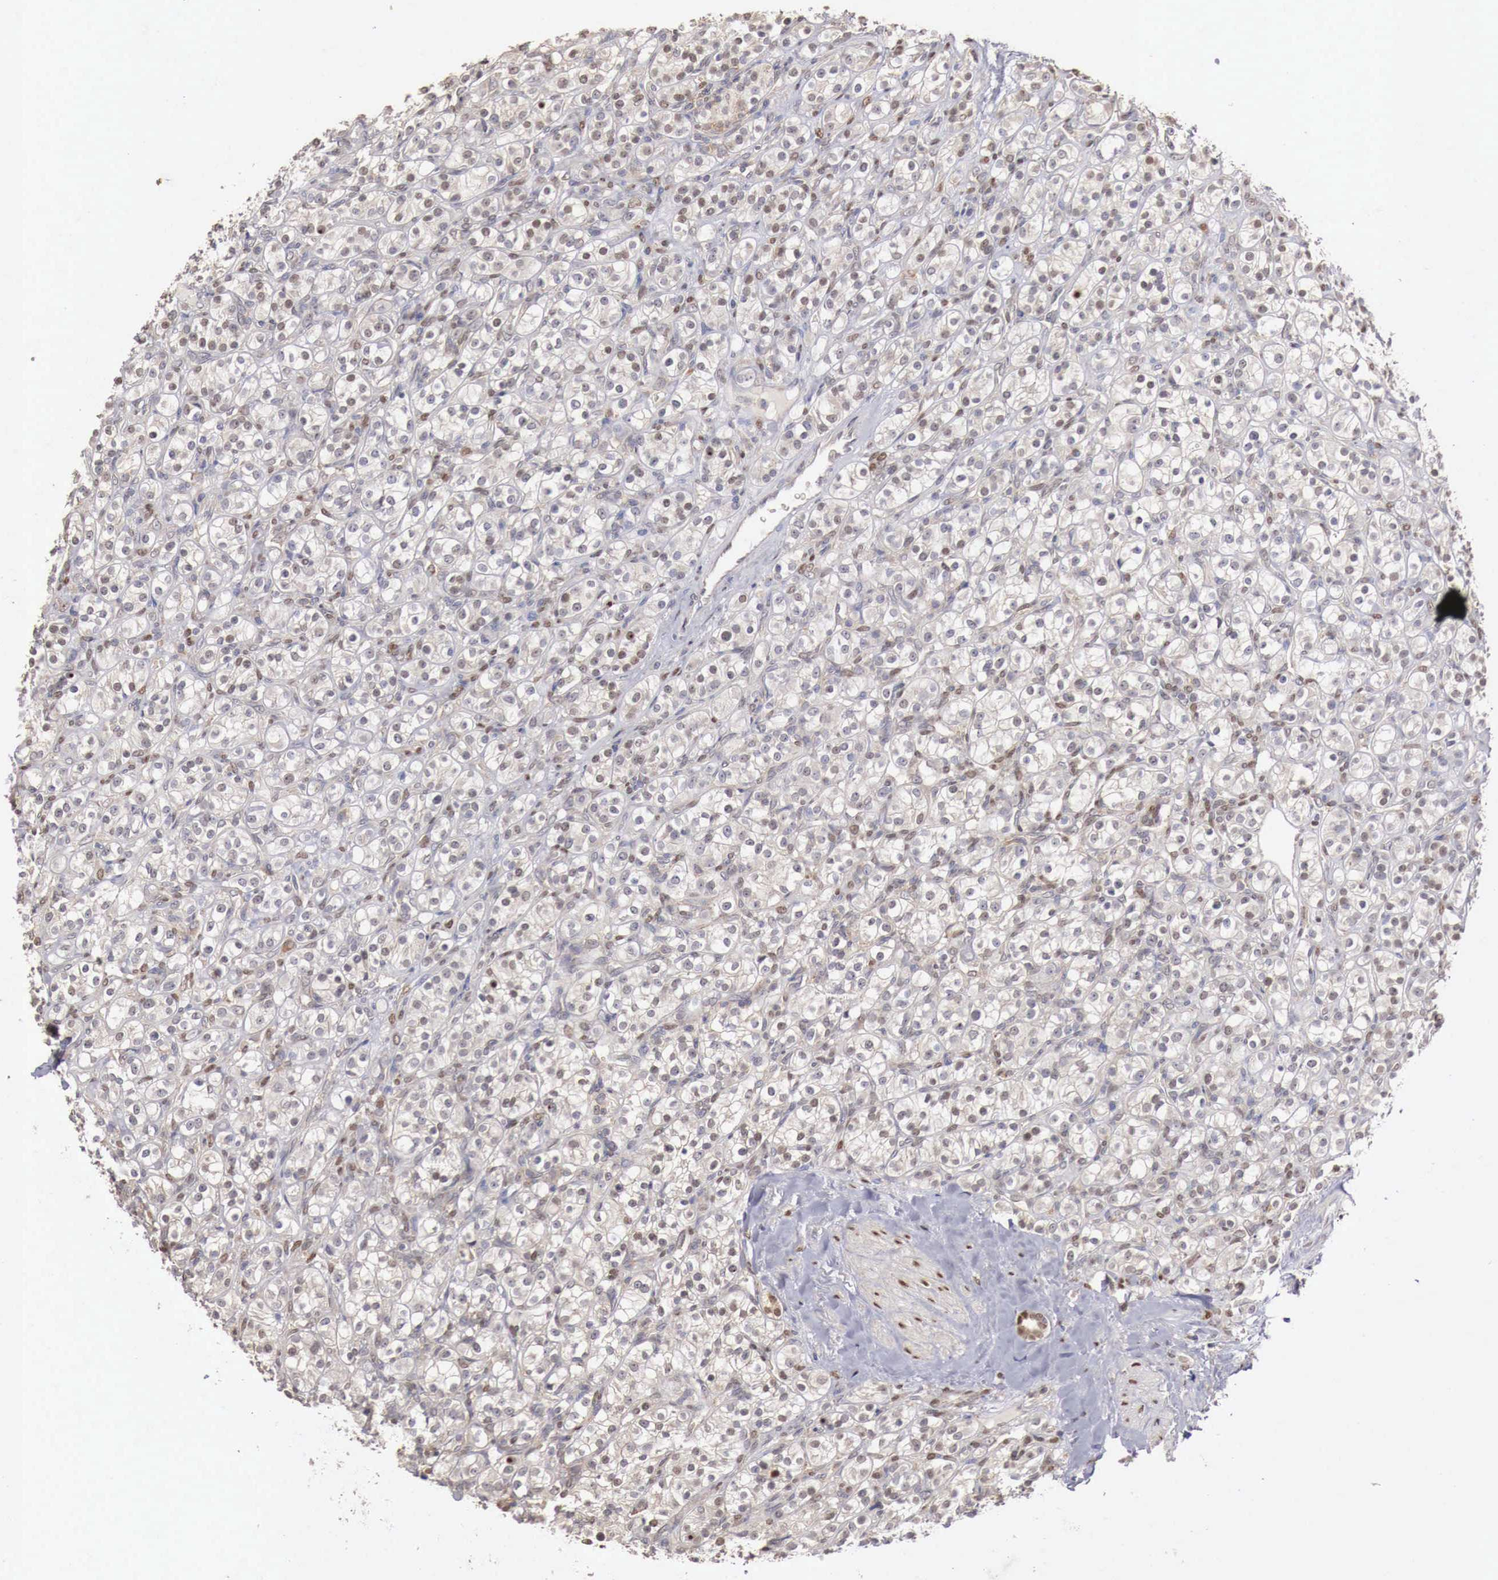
{"staining": {"intensity": "weak", "quantity": "<25%", "location": "nuclear"}, "tissue": "renal cancer", "cell_type": "Tumor cells", "image_type": "cancer", "snomed": [{"axis": "morphology", "description": "Adenocarcinoma, NOS"}, {"axis": "topography", "description": "Kidney"}], "caption": "DAB (3,3'-diaminobenzidine) immunohistochemical staining of renal cancer demonstrates no significant positivity in tumor cells.", "gene": "KHDRBS2", "patient": {"sex": "male", "age": 77}}